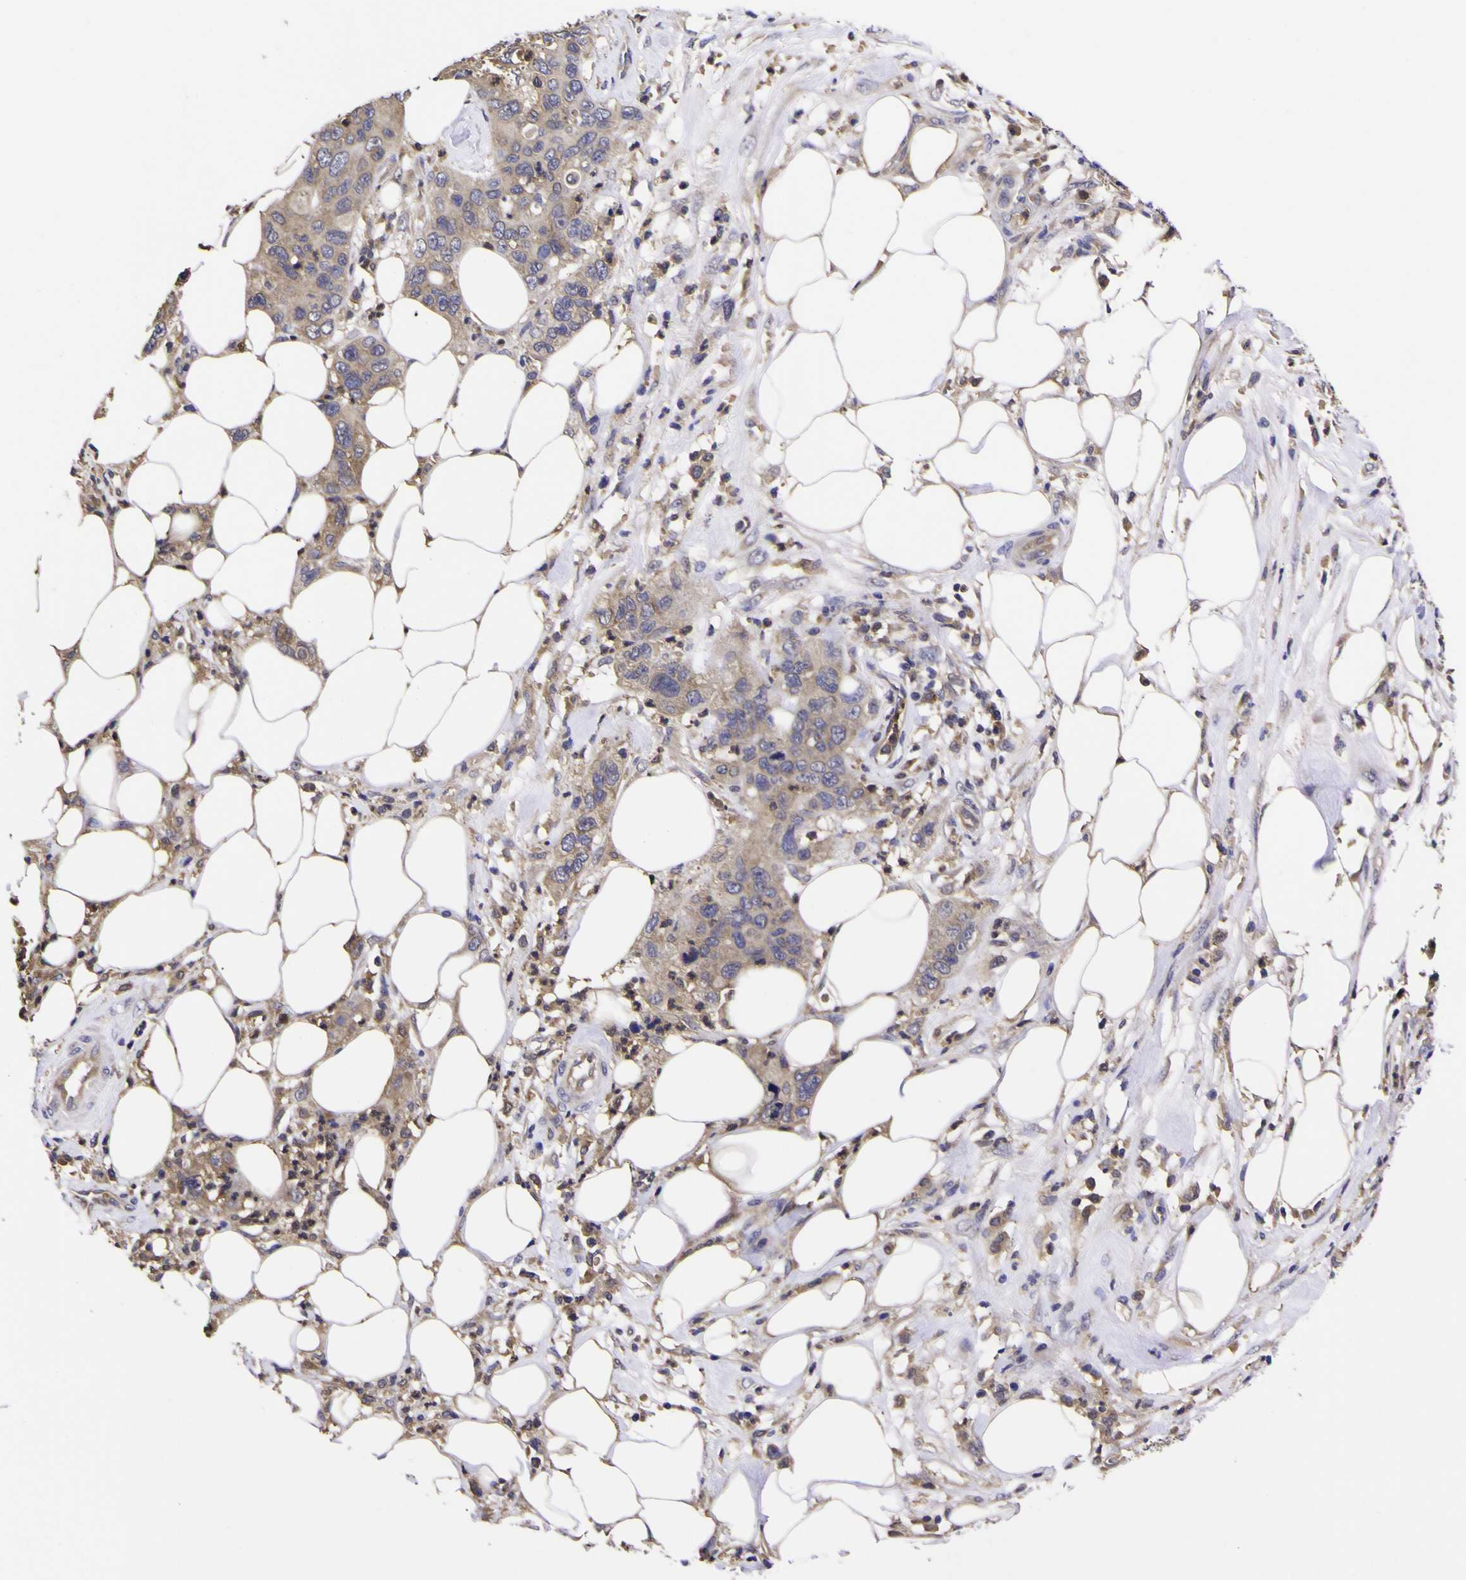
{"staining": {"intensity": "weak", "quantity": ">75%", "location": "cytoplasmic/membranous"}, "tissue": "pancreatic cancer", "cell_type": "Tumor cells", "image_type": "cancer", "snomed": [{"axis": "morphology", "description": "Adenocarcinoma, NOS"}, {"axis": "topography", "description": "Pancreas"}], "caption": "A high-resolution image shows immunohistochemistry (IHC) staining of pancreatic cancer, which shows weak cytoplasmic/membranous staining in approximately >75% of tumor cells.", "gene": "MAPK14", "patient": {"sex": "female", "age": 71}}